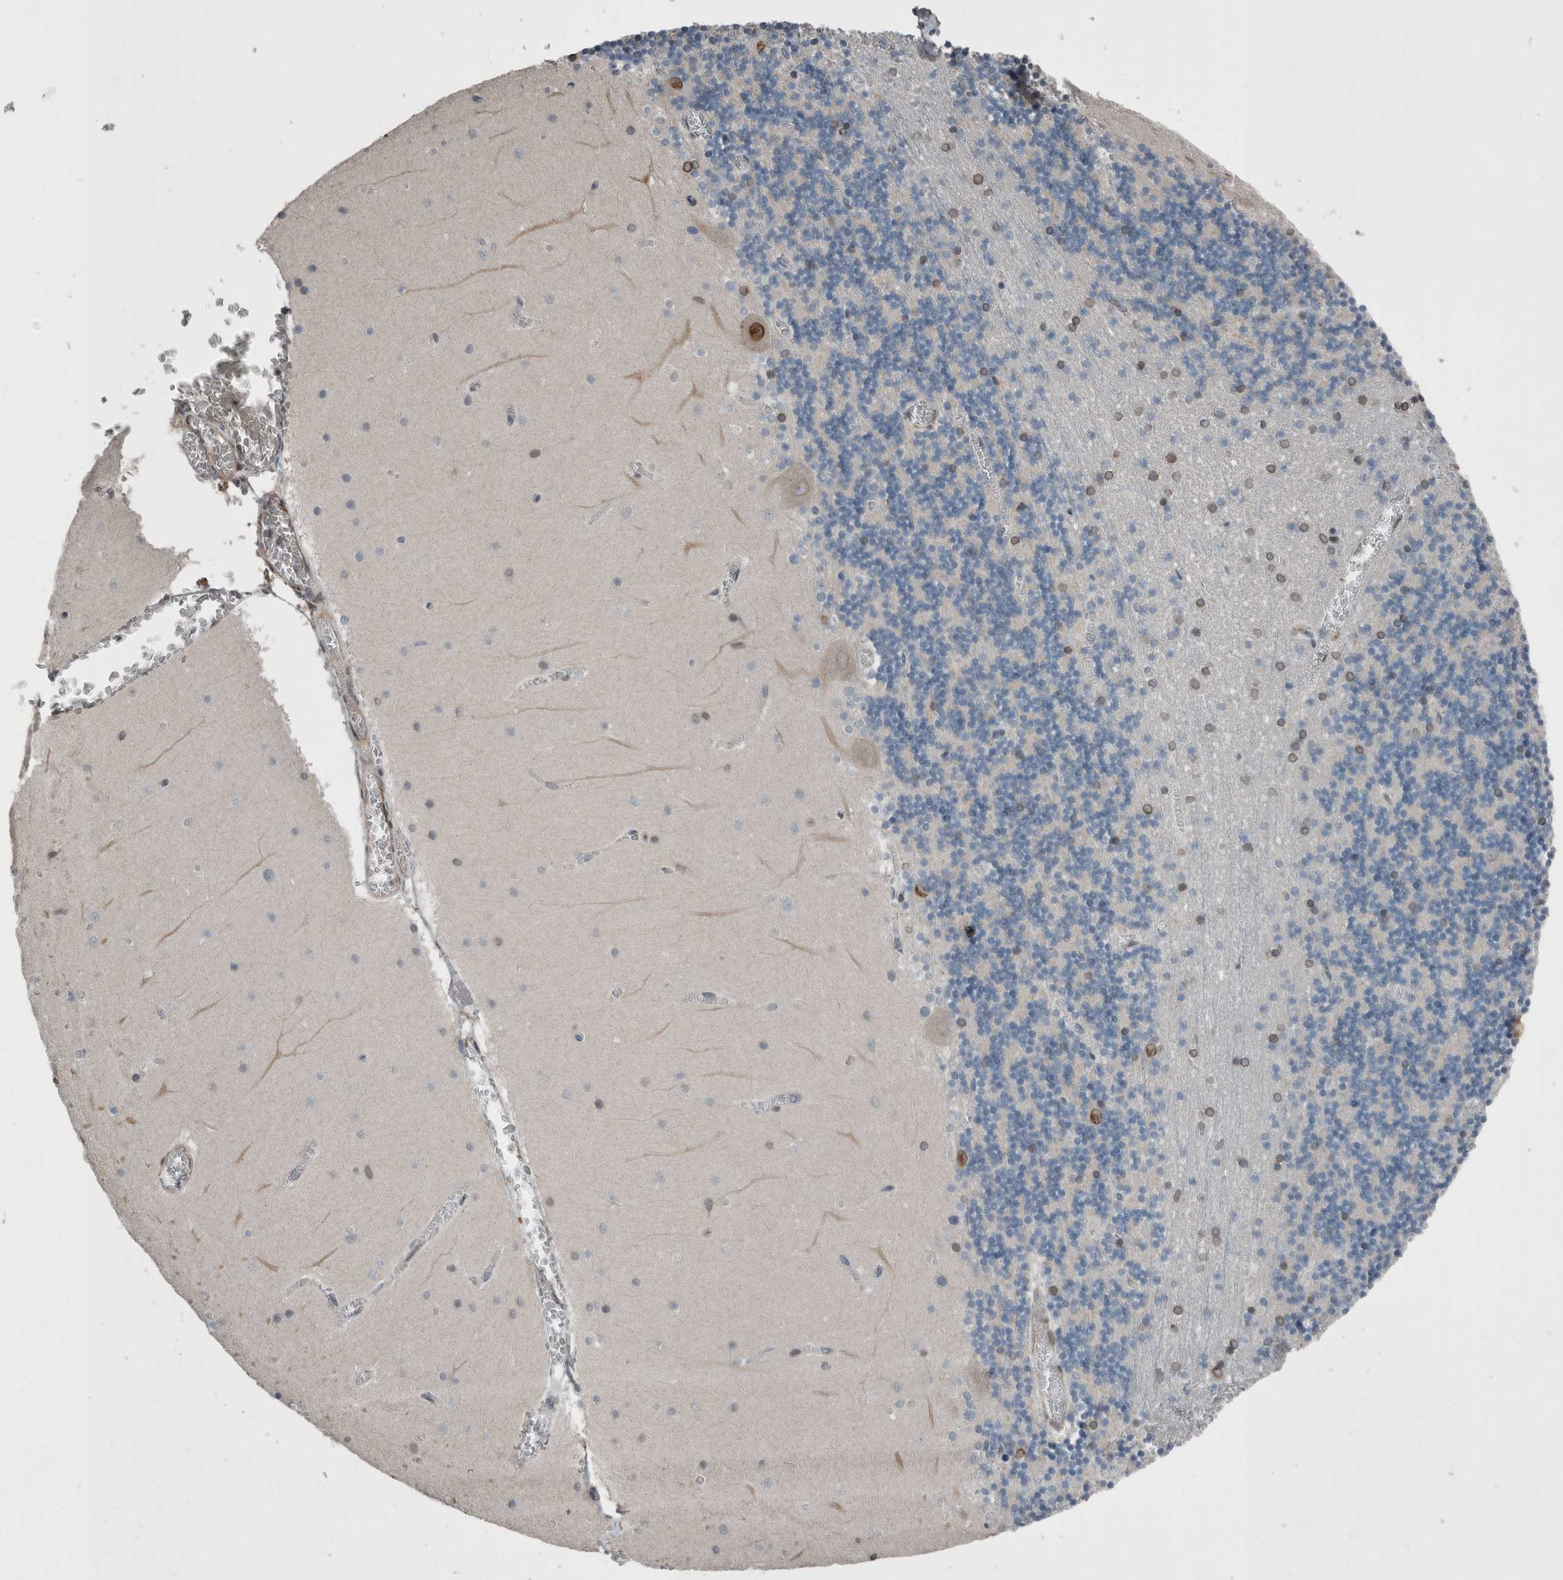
{"staining": {"intensity": "moderate", "quantity": "25%-75%", "location": "cytoplasmic/membranous,nuclear"}, "tissue": "cerebellum", "cell_type": "Cells in granular layer", "image_type": "normal", "snomed": [{"axis": "morphology", "description": "Normal tissue, NOS"}, {"axis": "topography", "description": "Cerebellum"}], "caption": "Cerebellum stained with DAB (3,3'-diaminobenzidine) immunohistochemistry displays medium levels of moderate cytoplasmic/membranous,nuclear staining in about 25%-75% of cells in granular layer.", "gene": "RANBP2", "patient": {"sex": "female", "age": 28}}